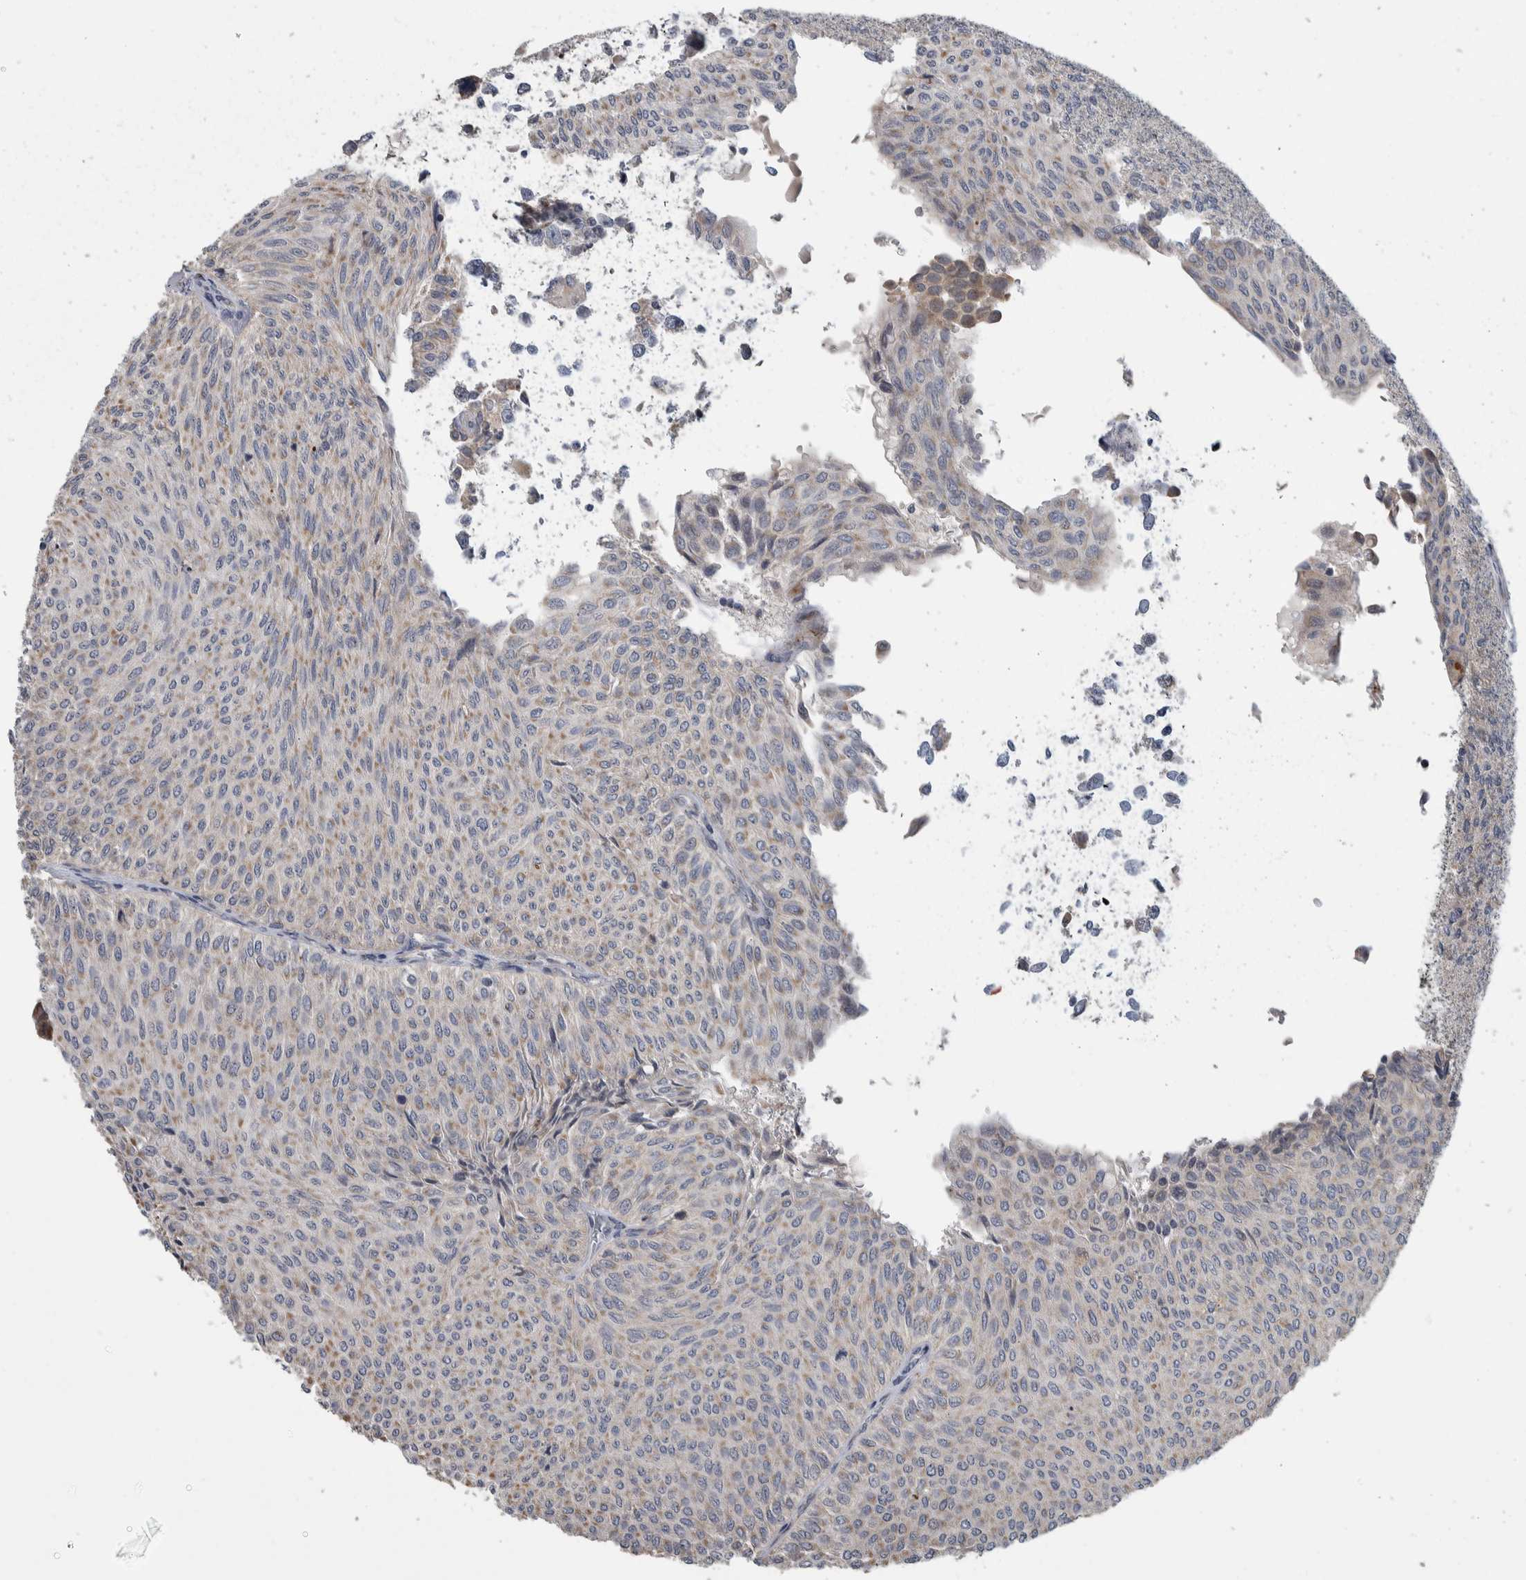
{"staining": {"intensity": "weak", "quantity": ">75%", "location": "cytoplasmic/membranous"}, "tissue": "urothelial cancer", "cell_type": "Tumor cells", "image_type": "cancer", "snomed": [{"axis": "morphology", "description": "Urothelial carcinoma, Low grade"}, {"axis": "topography", "description": "Urinary bladder"}], "caption": "A brown stain labels weak cytoplasmic/membranous staining of a protein in low-grade urothelial carcinoma tumor cells.", "gene": "FAM83G", "patient": {"sex": "male", "age": 78}}